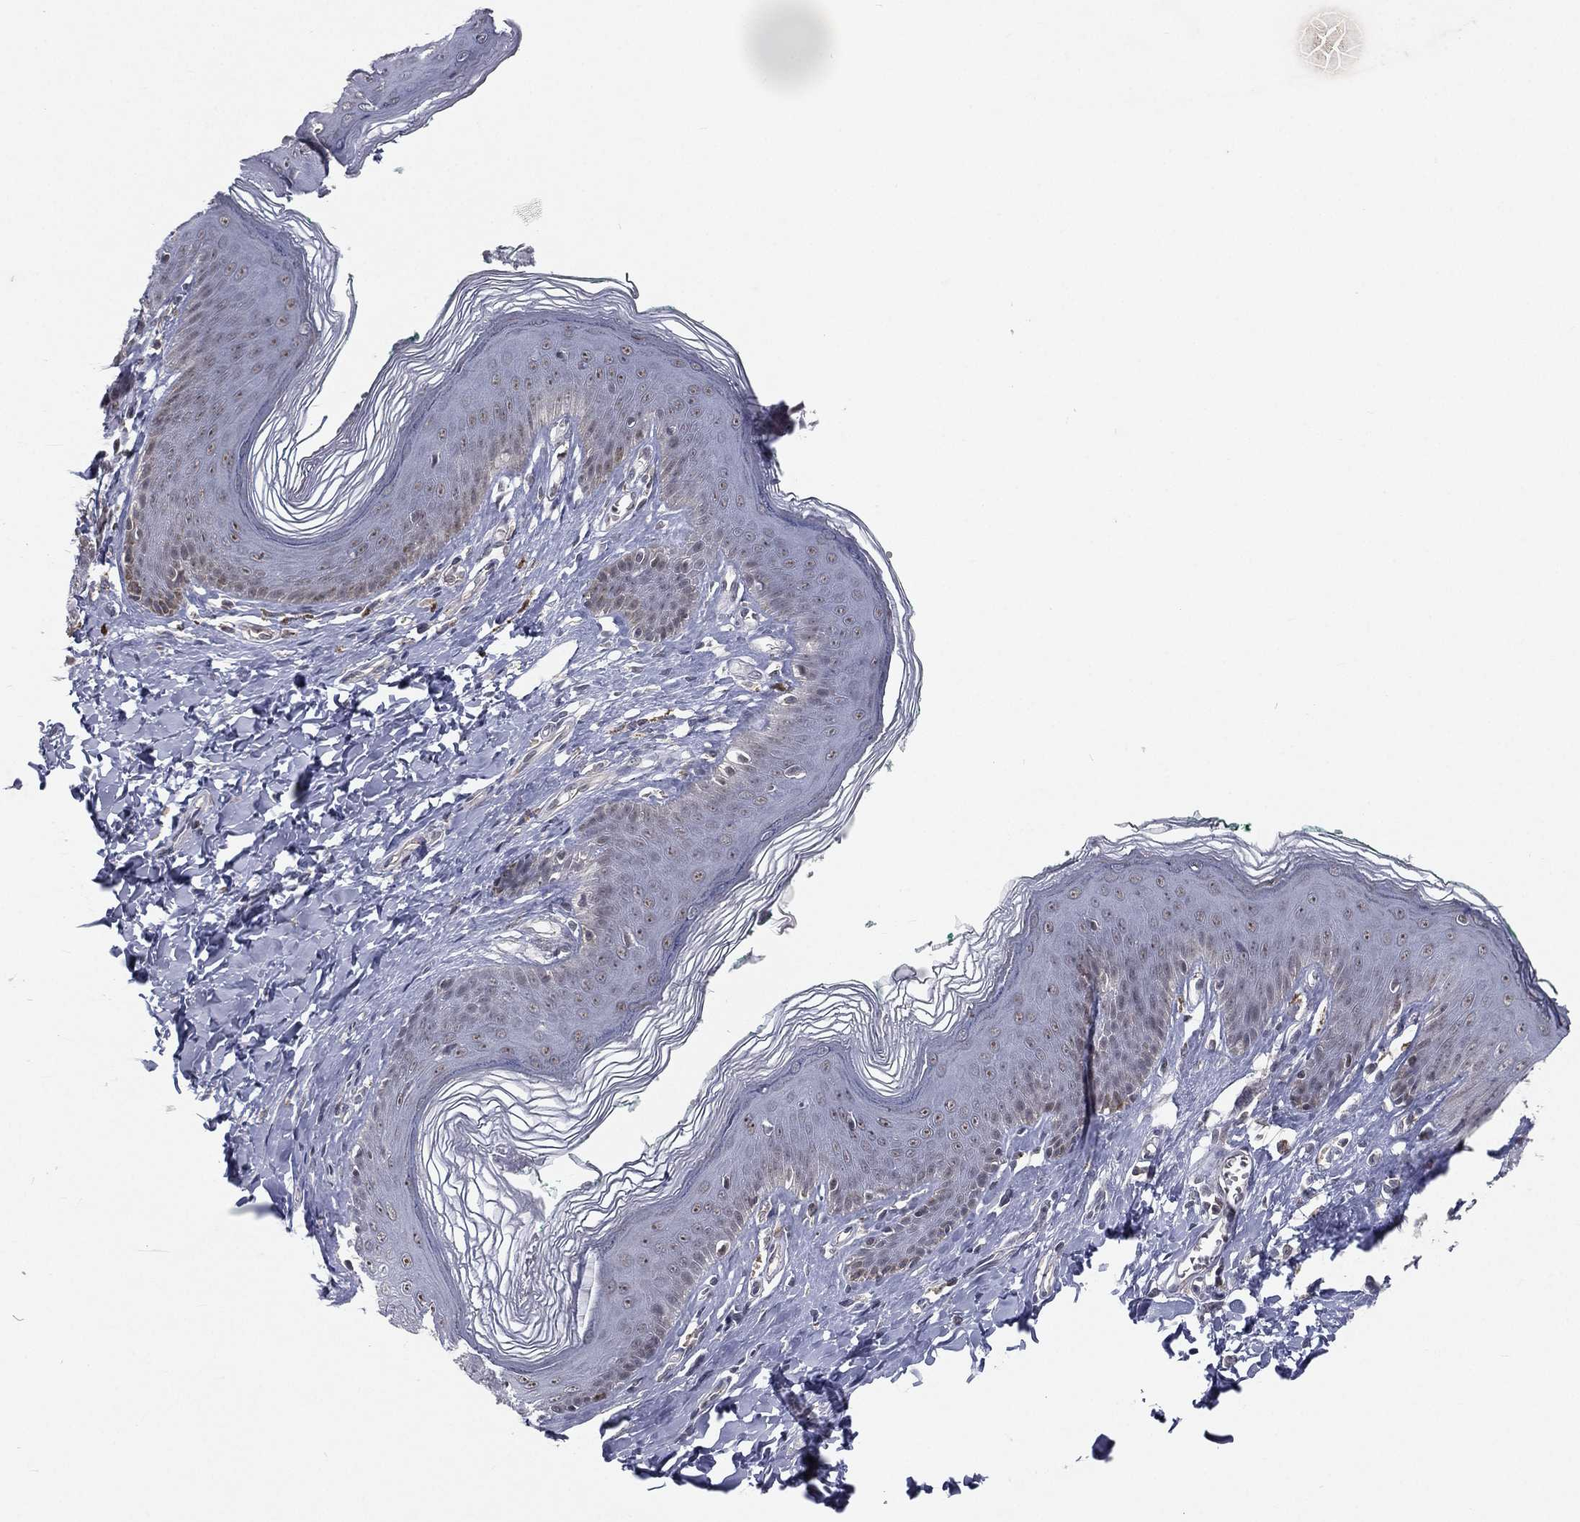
{"staining": {"intensity": "negative", "quantity": "none", "location": "none"}, "tissue": "skin", "cell_type": "Epidermal cells", "image_type": "normal", "snomed": [{"axis": "morphology", "description": "Normal tissue, NOS"}, {"axis": "topography", "description": "Vulva"}], "caption": "High power microscopy photomicrograph of an IHC micrograph of unremarkable skin, revealing no significant positivity in epidermal cells. (DAB (3,3'-diaminobenzidine) immunohistochemistry visualized using brightfield microscopy, high magnification).", "gene": "MORC2", "patient": {"sex": "female", "age": 66}}